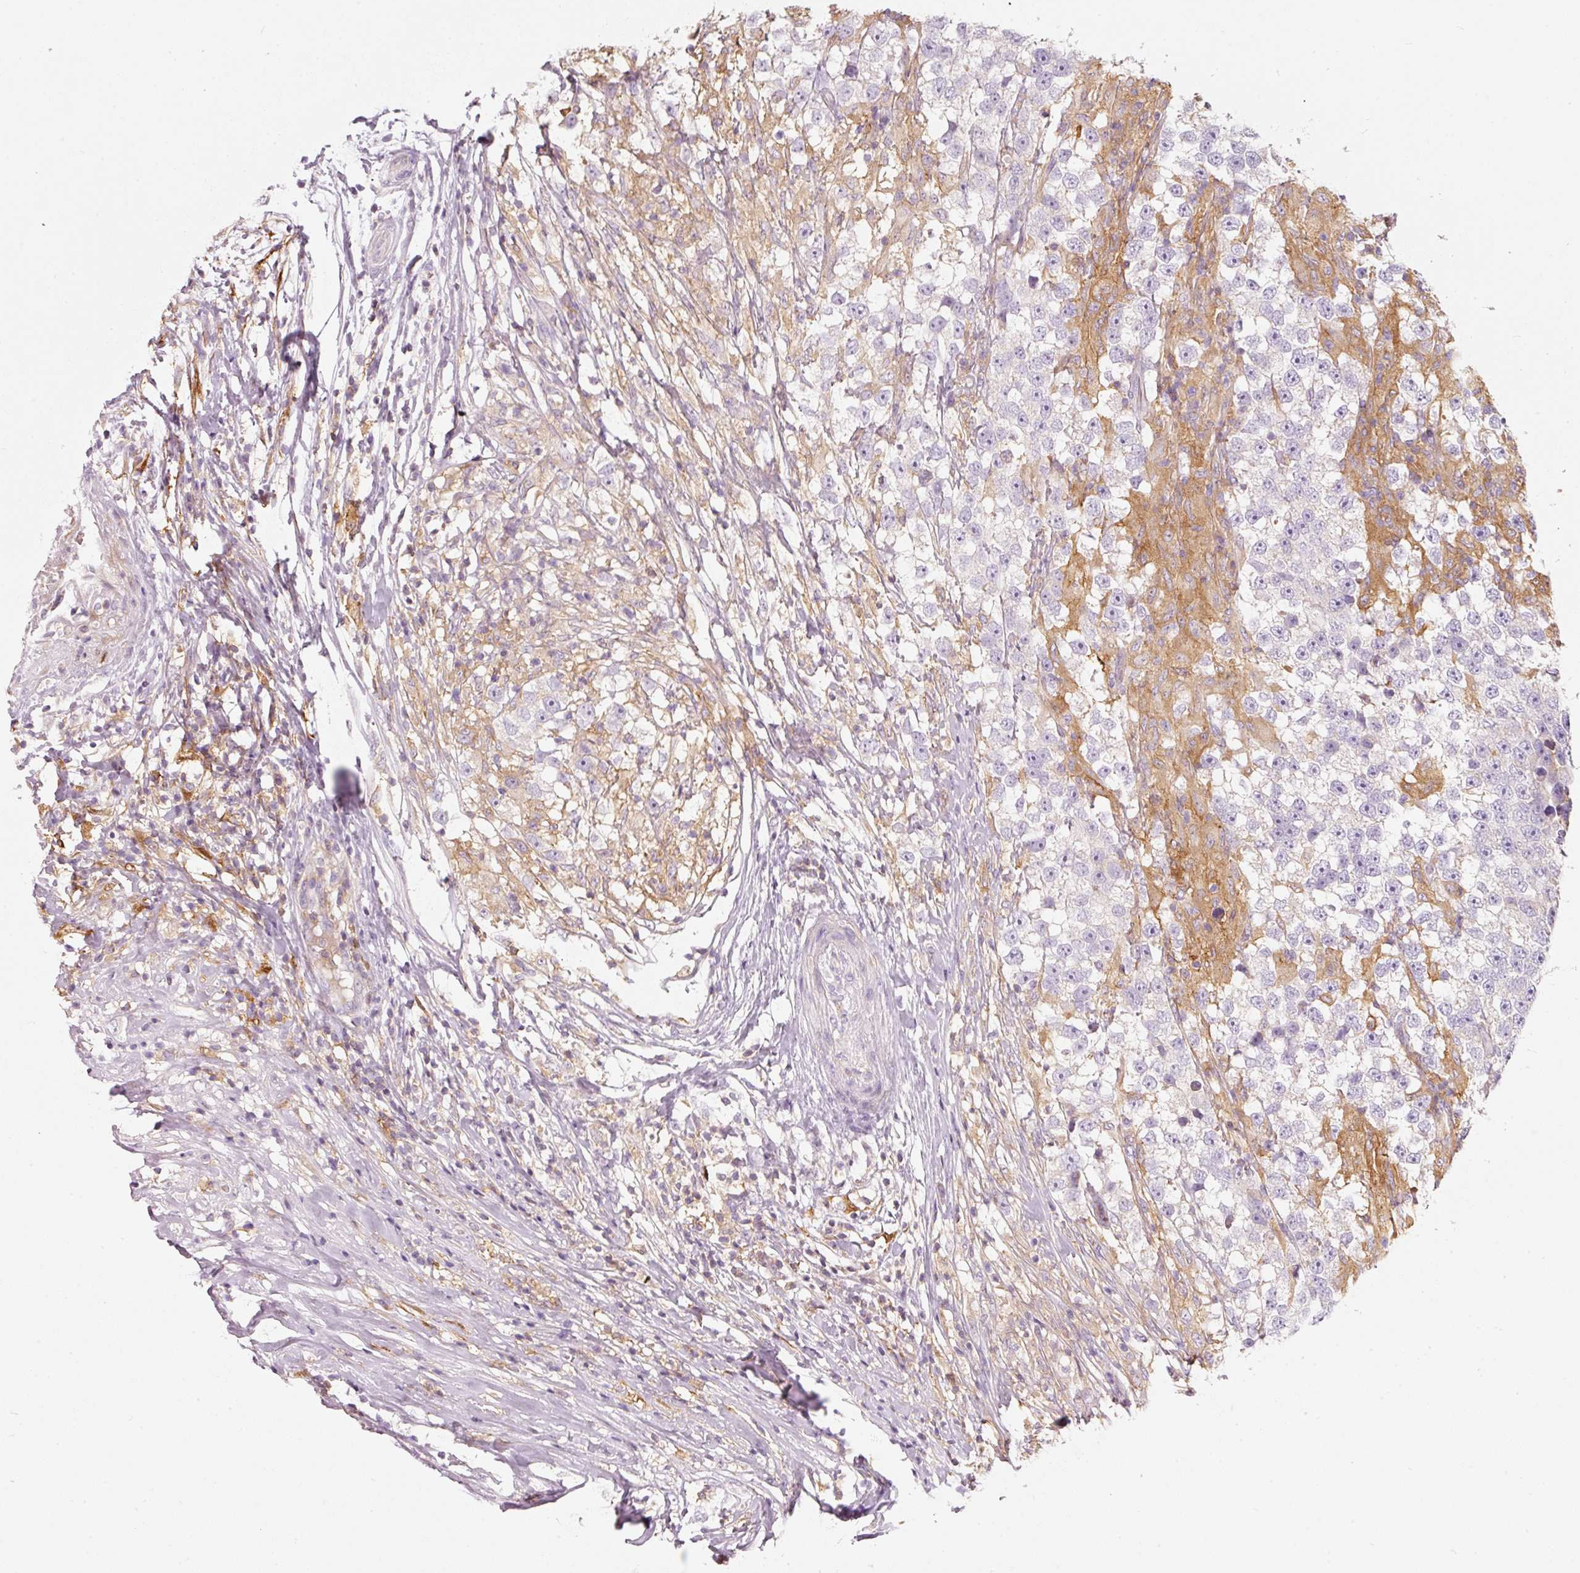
{"staining": {"intensity": "negative", "quantity": "none", "location": "none"}, "tissue": "testis cancer", "cell_type": "Tumor cells", "image_type": "cancer", "snomed": [{"axis": "morphology", "description": "Seminoma, NOS"}, {"axis": "topography", "description": "Testis"}], "caption": "The histopathology image demonstrates no staining of tumor cells in testis cancer.", "gene": "IQGAP2", "patient": {"sex": "male", "age": 46}}